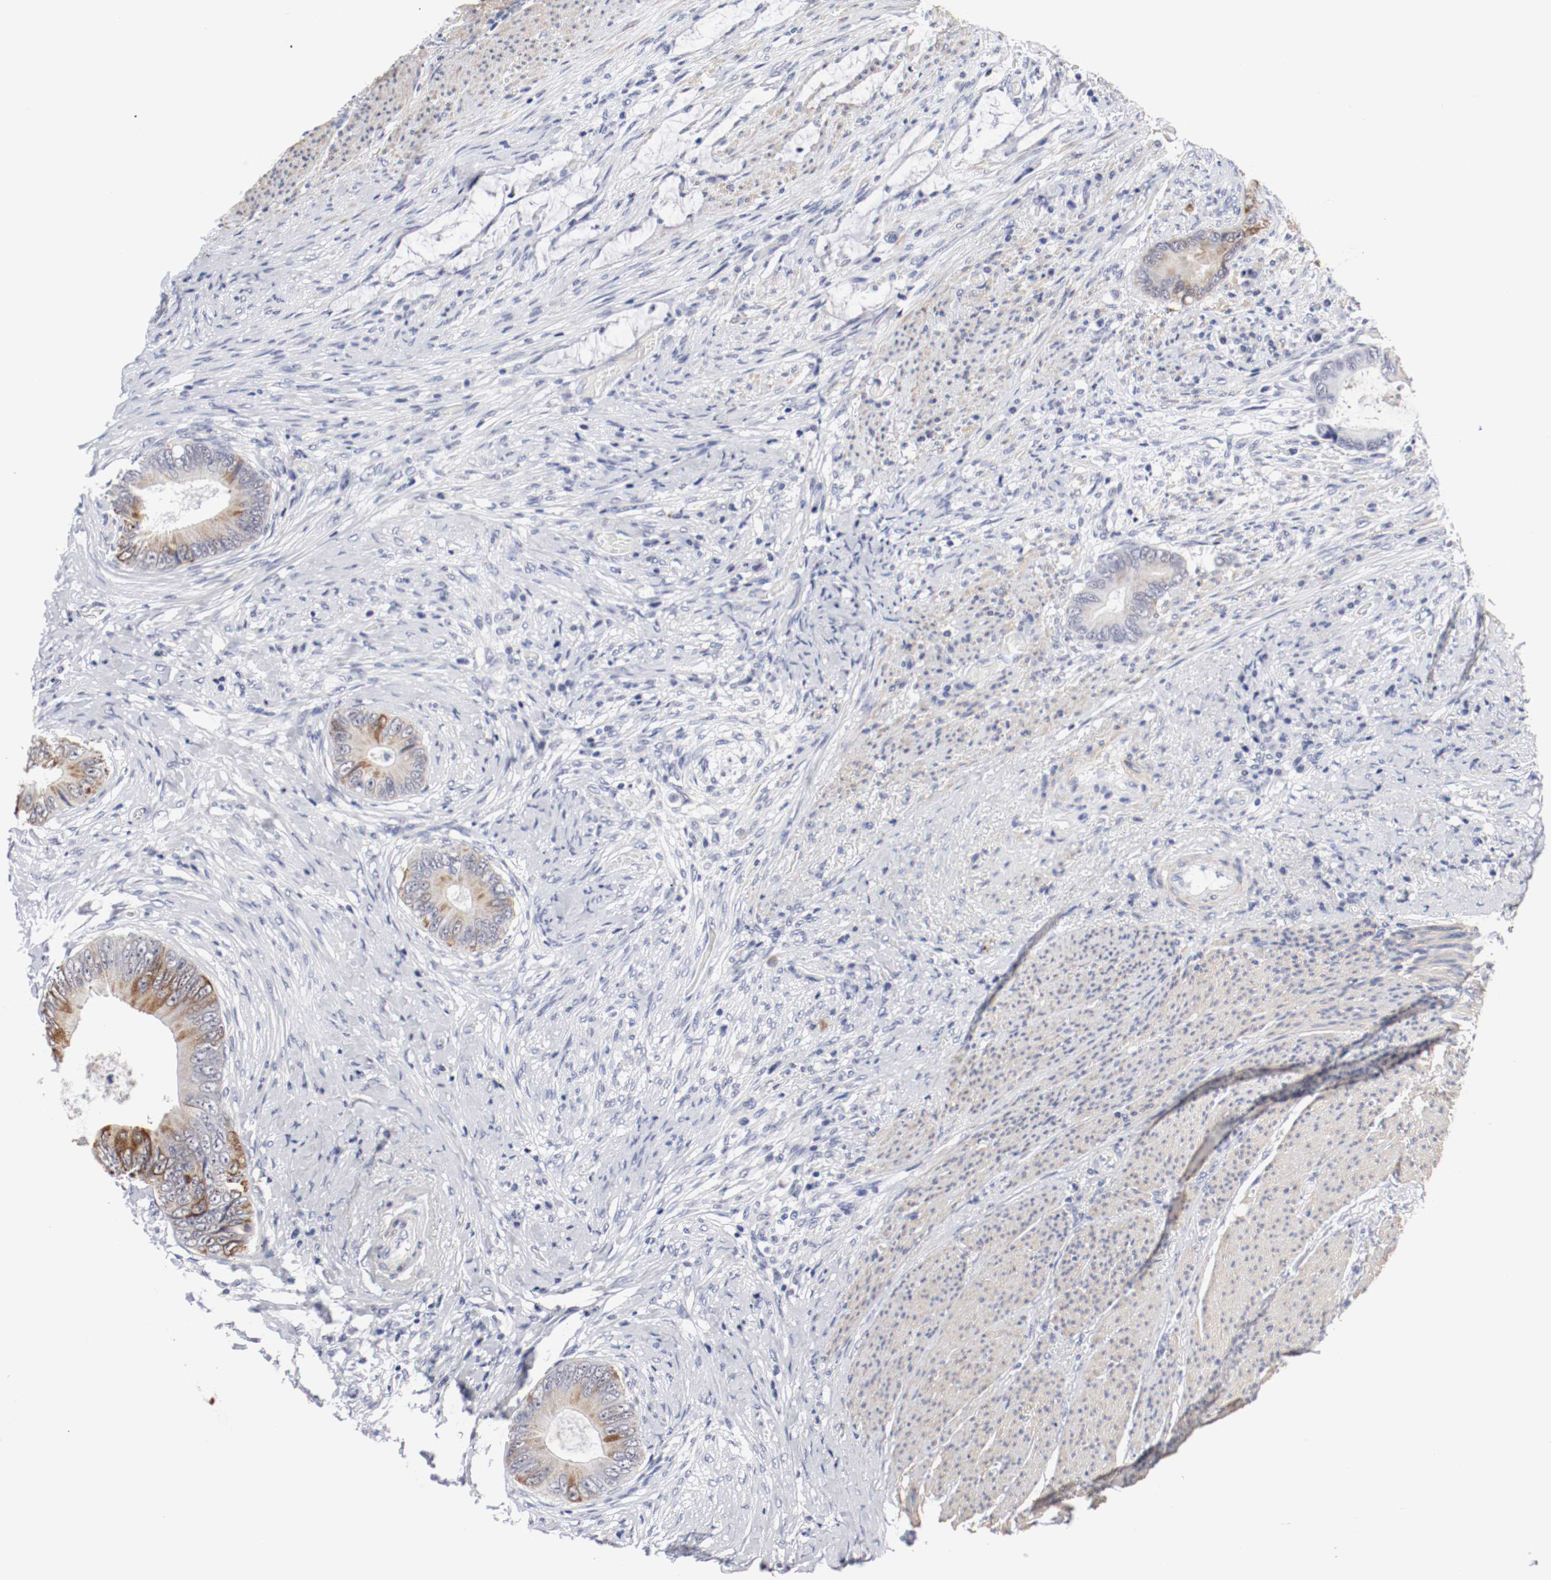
{"staining": {"intensity": "moderate", "quantity": ">75%", "location": "cytoplasmic/membranous"}, "tissue": "colorectal cancer", "cell_type": "Tumor cells", "image_type": "cancer", "snomed": [{"axis": "morphology", "description": "Normal tissue, NOS"}, {"axis": "morphology", "description": "Adenocarcinoma, NOS"}, {"axis": "topography", "description": "Rectum"}, {"axis": "topography", "description": "Peripheral nerve tissue"}], "caption": "Human colorectal adenocarcinoma stained for a protein (brown) exhibits moderate cytoplasmic/membranous positive positivity in approximately >75% of tumor cells.", "gene": "GRHL2", "patient": {"sex": "female", "age": 77}}